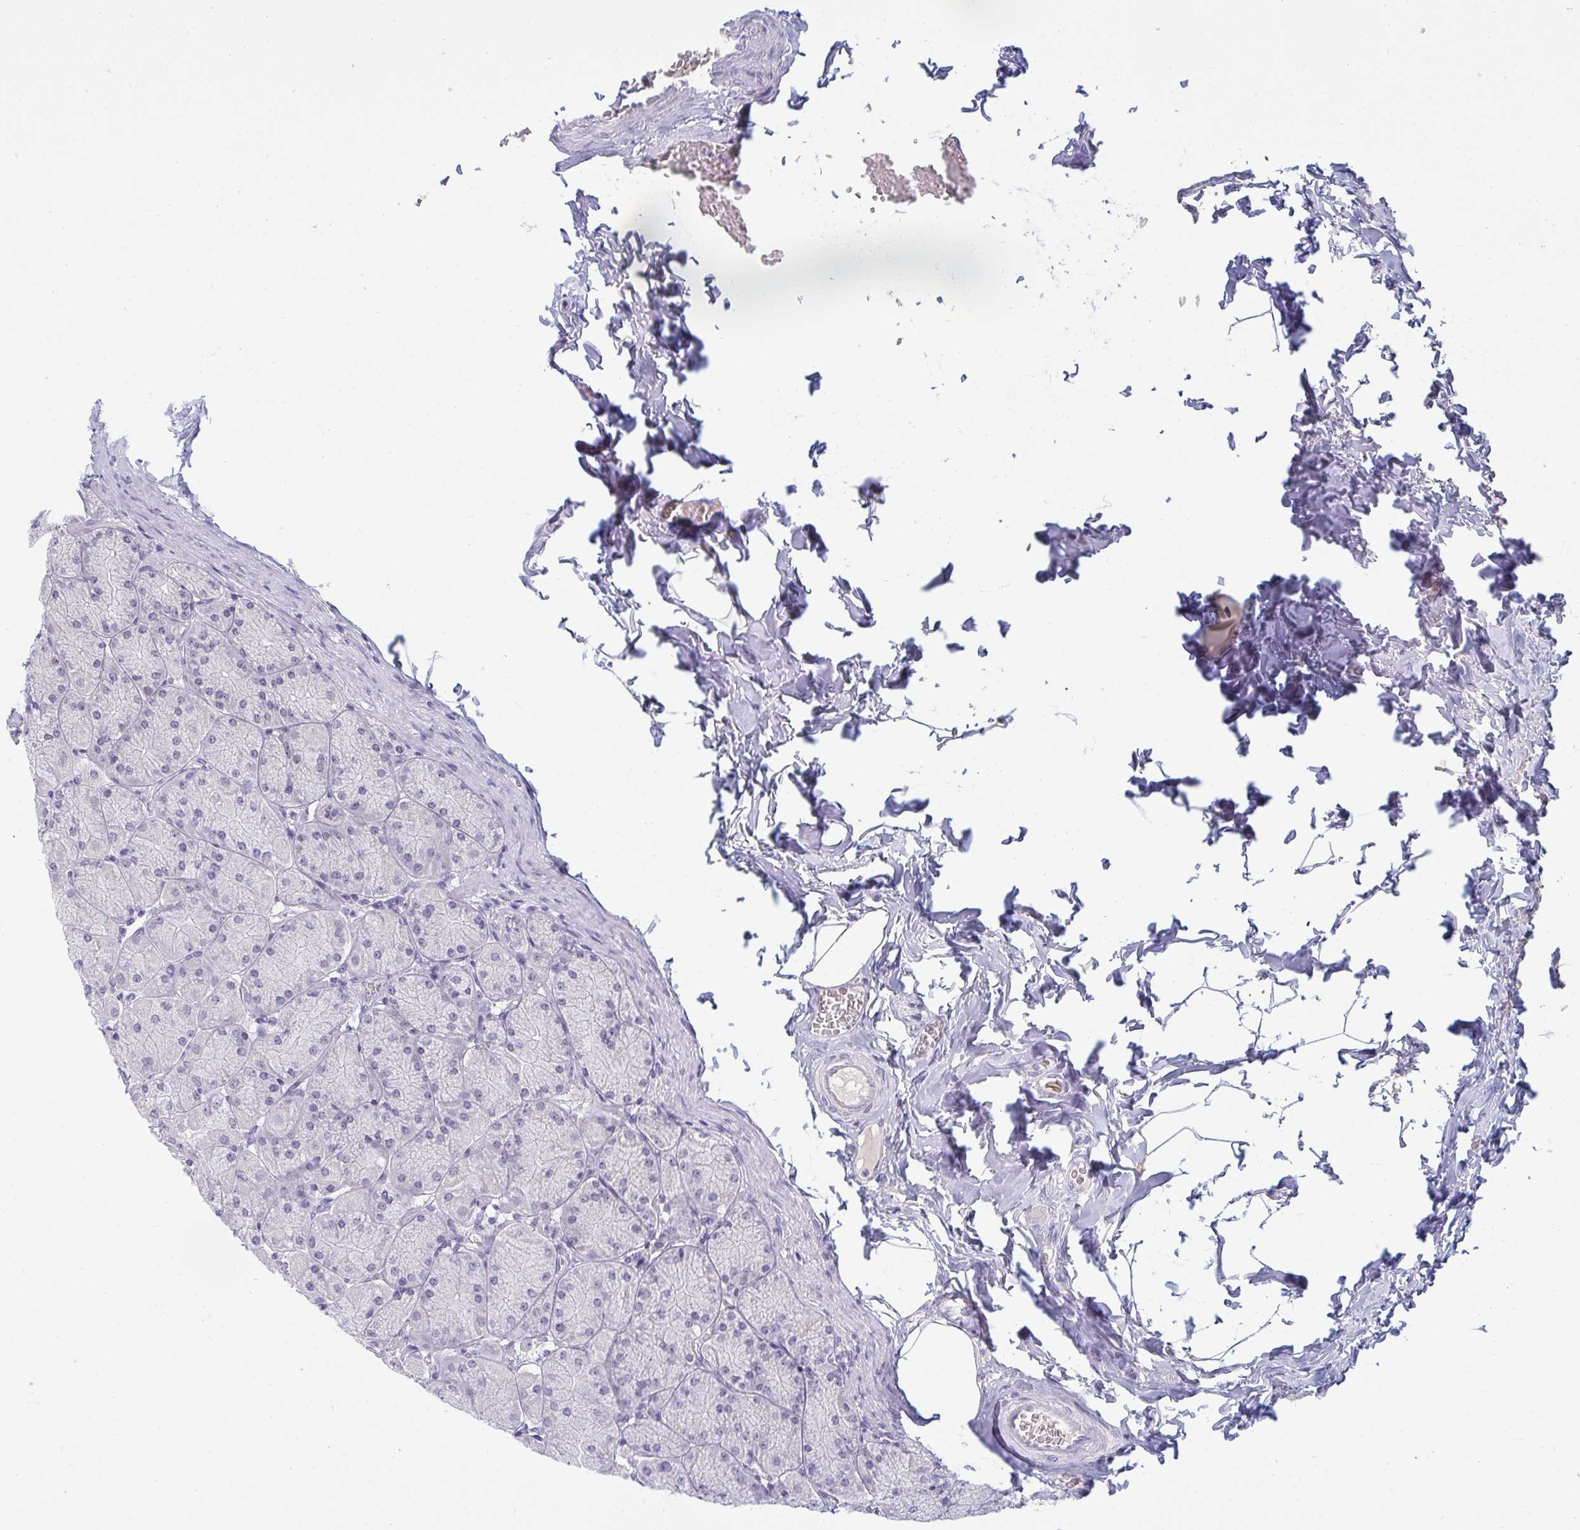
{"staining": {"intensity": "negative", "quantity": "none", "location": "none"}, "tissue": "stomach", "cell_type": "Glandular cells", "image_type": "normal", "snomed": [{"axis": "morphology", "description": "Normal tissue, NOS"}, {"axis": "topography", "description": "Stomach, upper"}], "caption": "Immunohistochemistry (IHC) micrograph of benign human stomach stained for a protein (brown), which shows no expression in glandular cells.", "gene": "RNASEH1", "patient": {"sex": "female", "age": 56}}